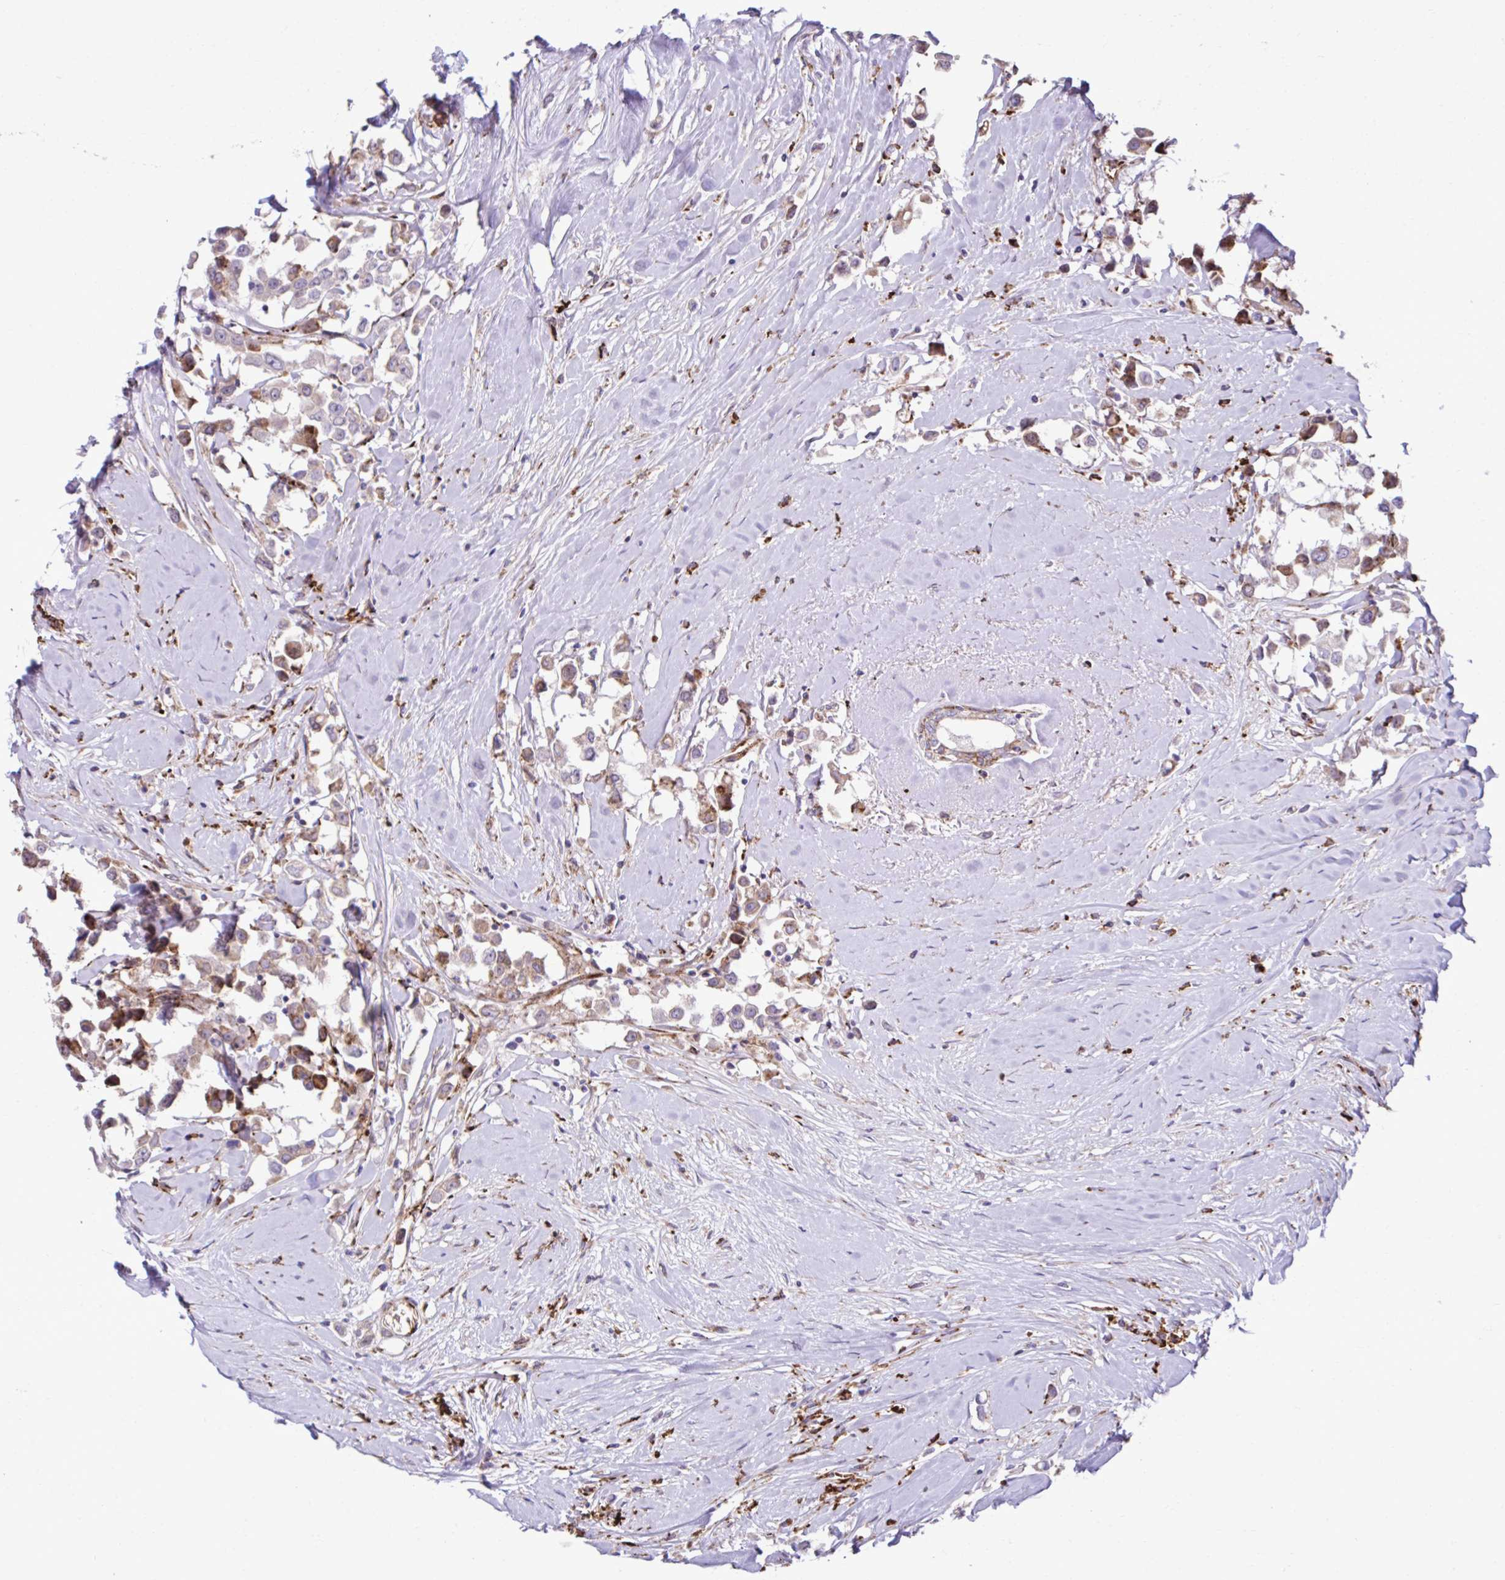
{"staining": {"intensity": "weak", "quantity": "25%-75%", "location": "cytoplasmic/membranous"}, "tissue": "breast cancer", "cell_type": "Tumor cells", "image_type": "cancer", "snomed": [{"axis": "morphology", "description": "Duct carcinoma"}, {"axis": "topography", "description": "Breast"}], "caption": "An IHC histopathology image of tumor tissue is shown. Protein staining in brown labels weak cytoplasmic/membranous positivity in breast cancer within tumor cells.", "gene": "LIMS1", "patient": {"sex": "female", "age": 61}}